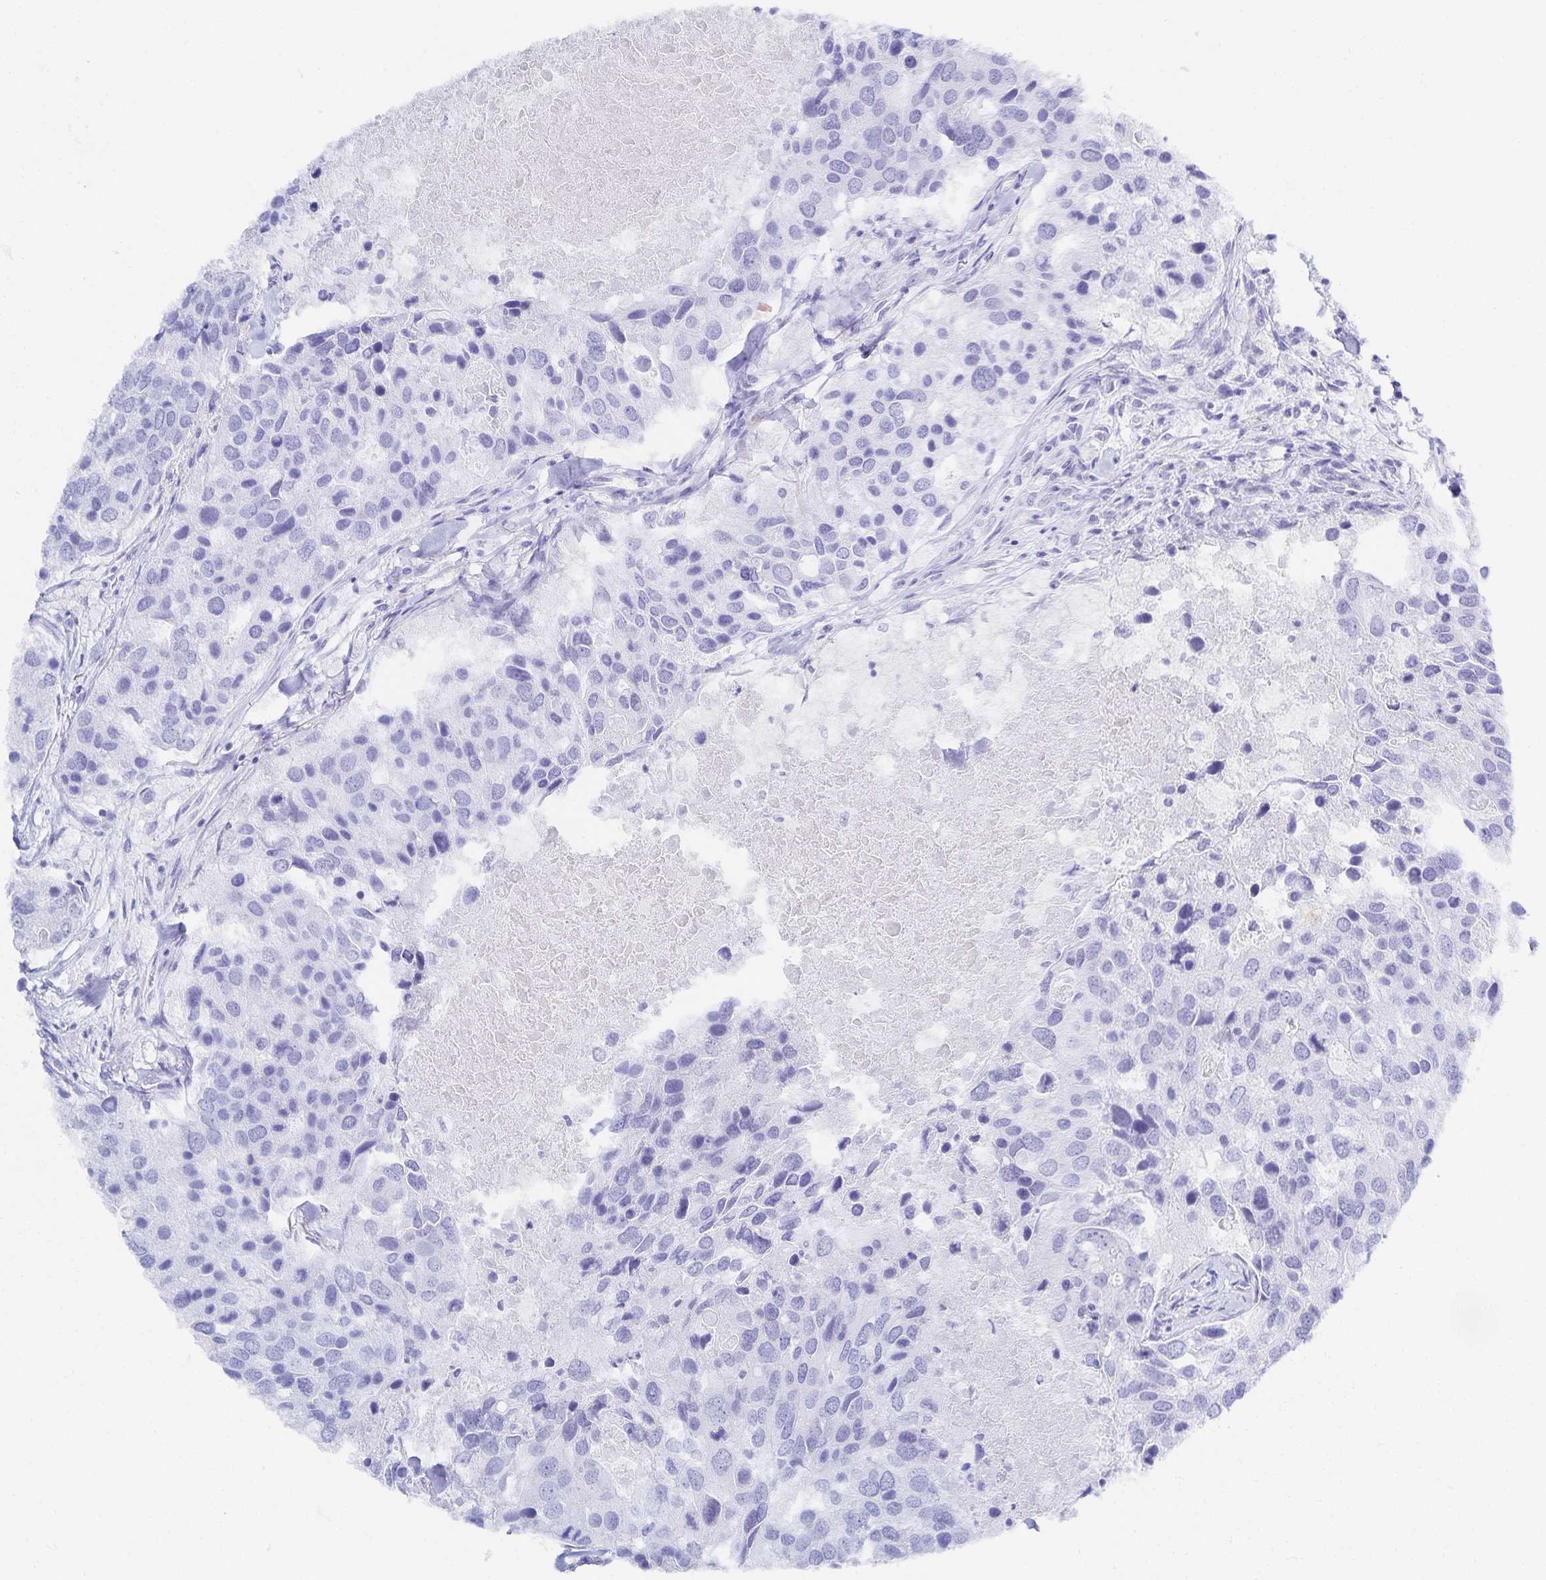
{"staining": {"intensity": "negative", "quantity": "none", "location": "none"}, "tissue": "breast cancer", "cell_type": "Tumor cells", "image_type": "cancer", "snomed": [{"axis": "morphology", "description": "Duct carcinoma"}, {"axis": "topography", "description": "Breast"}], "caption": "DAB (3,3'-diaminobenzidine) immunohistochemical staining of breast infiltrating ductal carcinoma exhibits no significant staining in tumor cells.", "gene": "SNTN", "patient": {"sex": "female", "age": 83}}